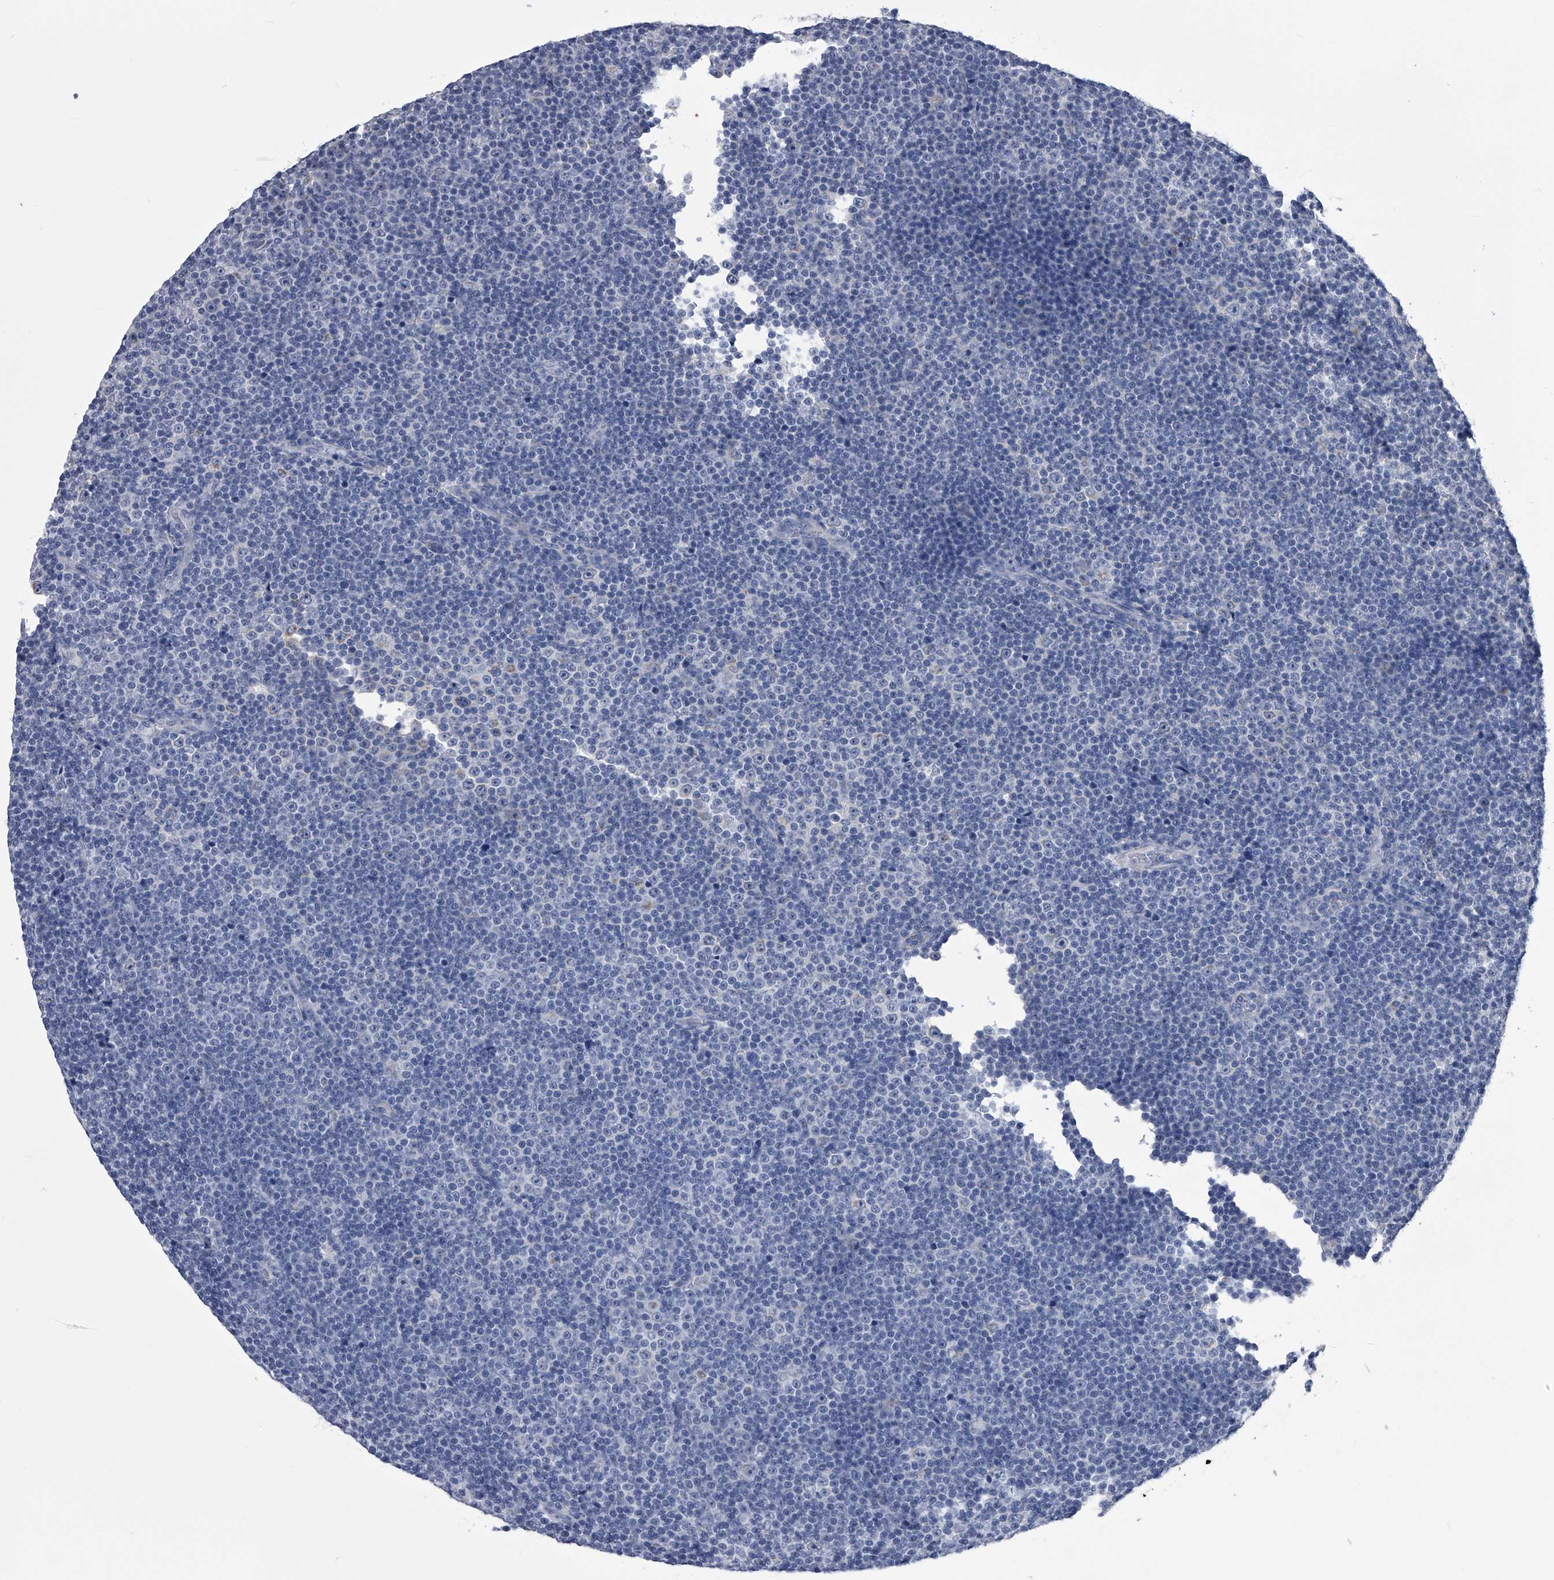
{"staining": {"intensity": "negative", "quantity": "none", "location": "none"}, "tissue": "lymphoma", "cell_type": "Tumor cells", "image_type": "cancer", "snomed": [{"axis": "morphology", "description": "Malignant lymphoma, non-Hodgkin's type, Low grade"}, {"axis": "topography", "description": "Lymph node"}], "caption": "Low-grade malignant lymphoma, non-Hodgkin's type was stained to show a protein in brown. There is no significant staining in tumor cells.", "gene": "OAT", "patient": {"sex": "female", "age": 67}}